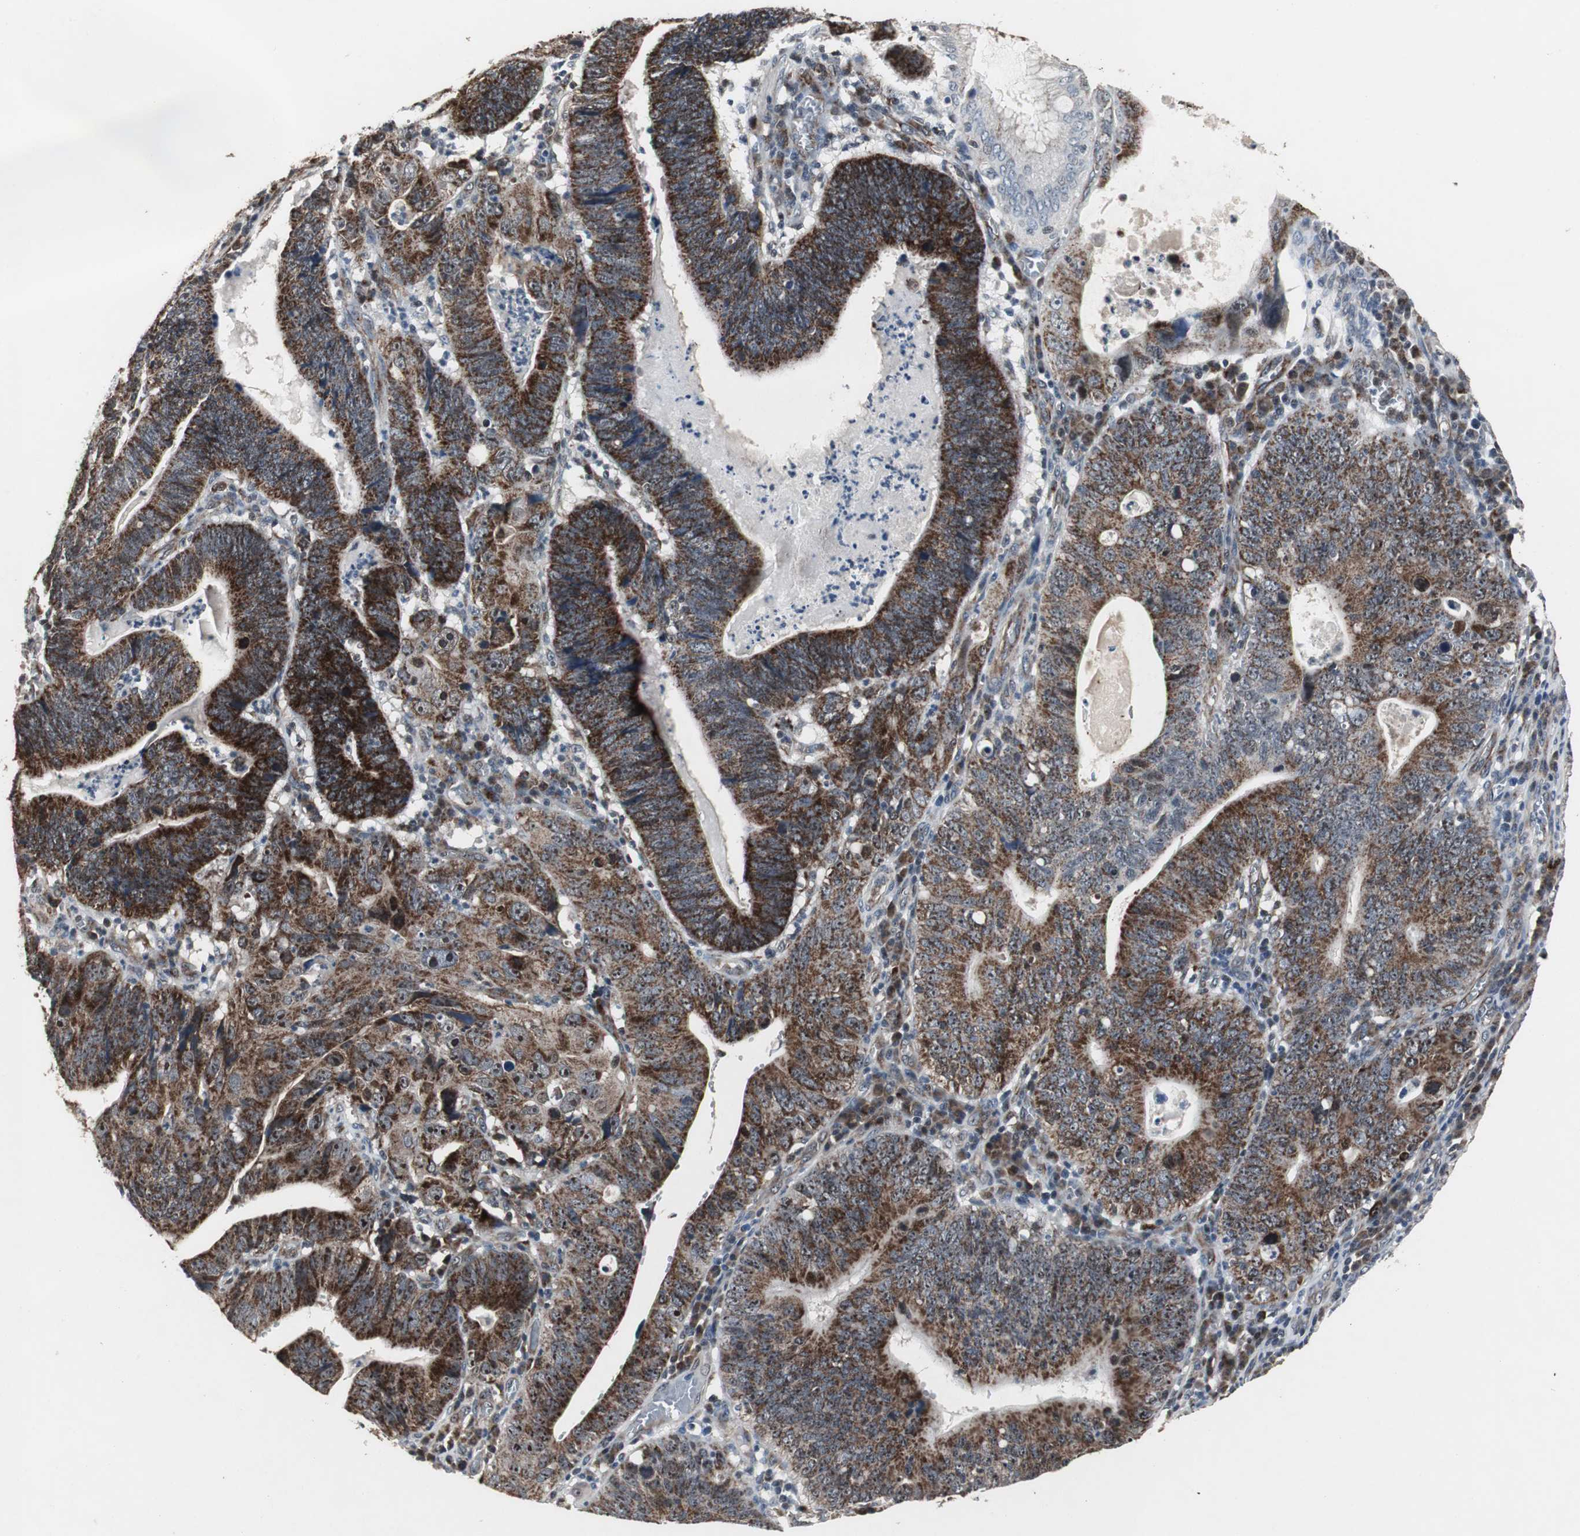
{"staining": {"intensity": "strong", "quantity": ">75%", "location": "cytoplasmic/membranous"}, "tissue": "stomach cancer", "cell_type": "Tumor cells", "image_type": "cancer", "snomed": [{"axis": "morphology", "description": "Adenocarcinoma, NOS"}, {"axis": "topography", "description": "Stomach"}], "caption": "Immunohistochemical staining of human stomach cancer demonstrates high levels of strong cytoplasmic/membranous protein expression in about >75% of tumor cells.", "gene": "MRPL40", "patient": {"sex": "male", "age": 59}}